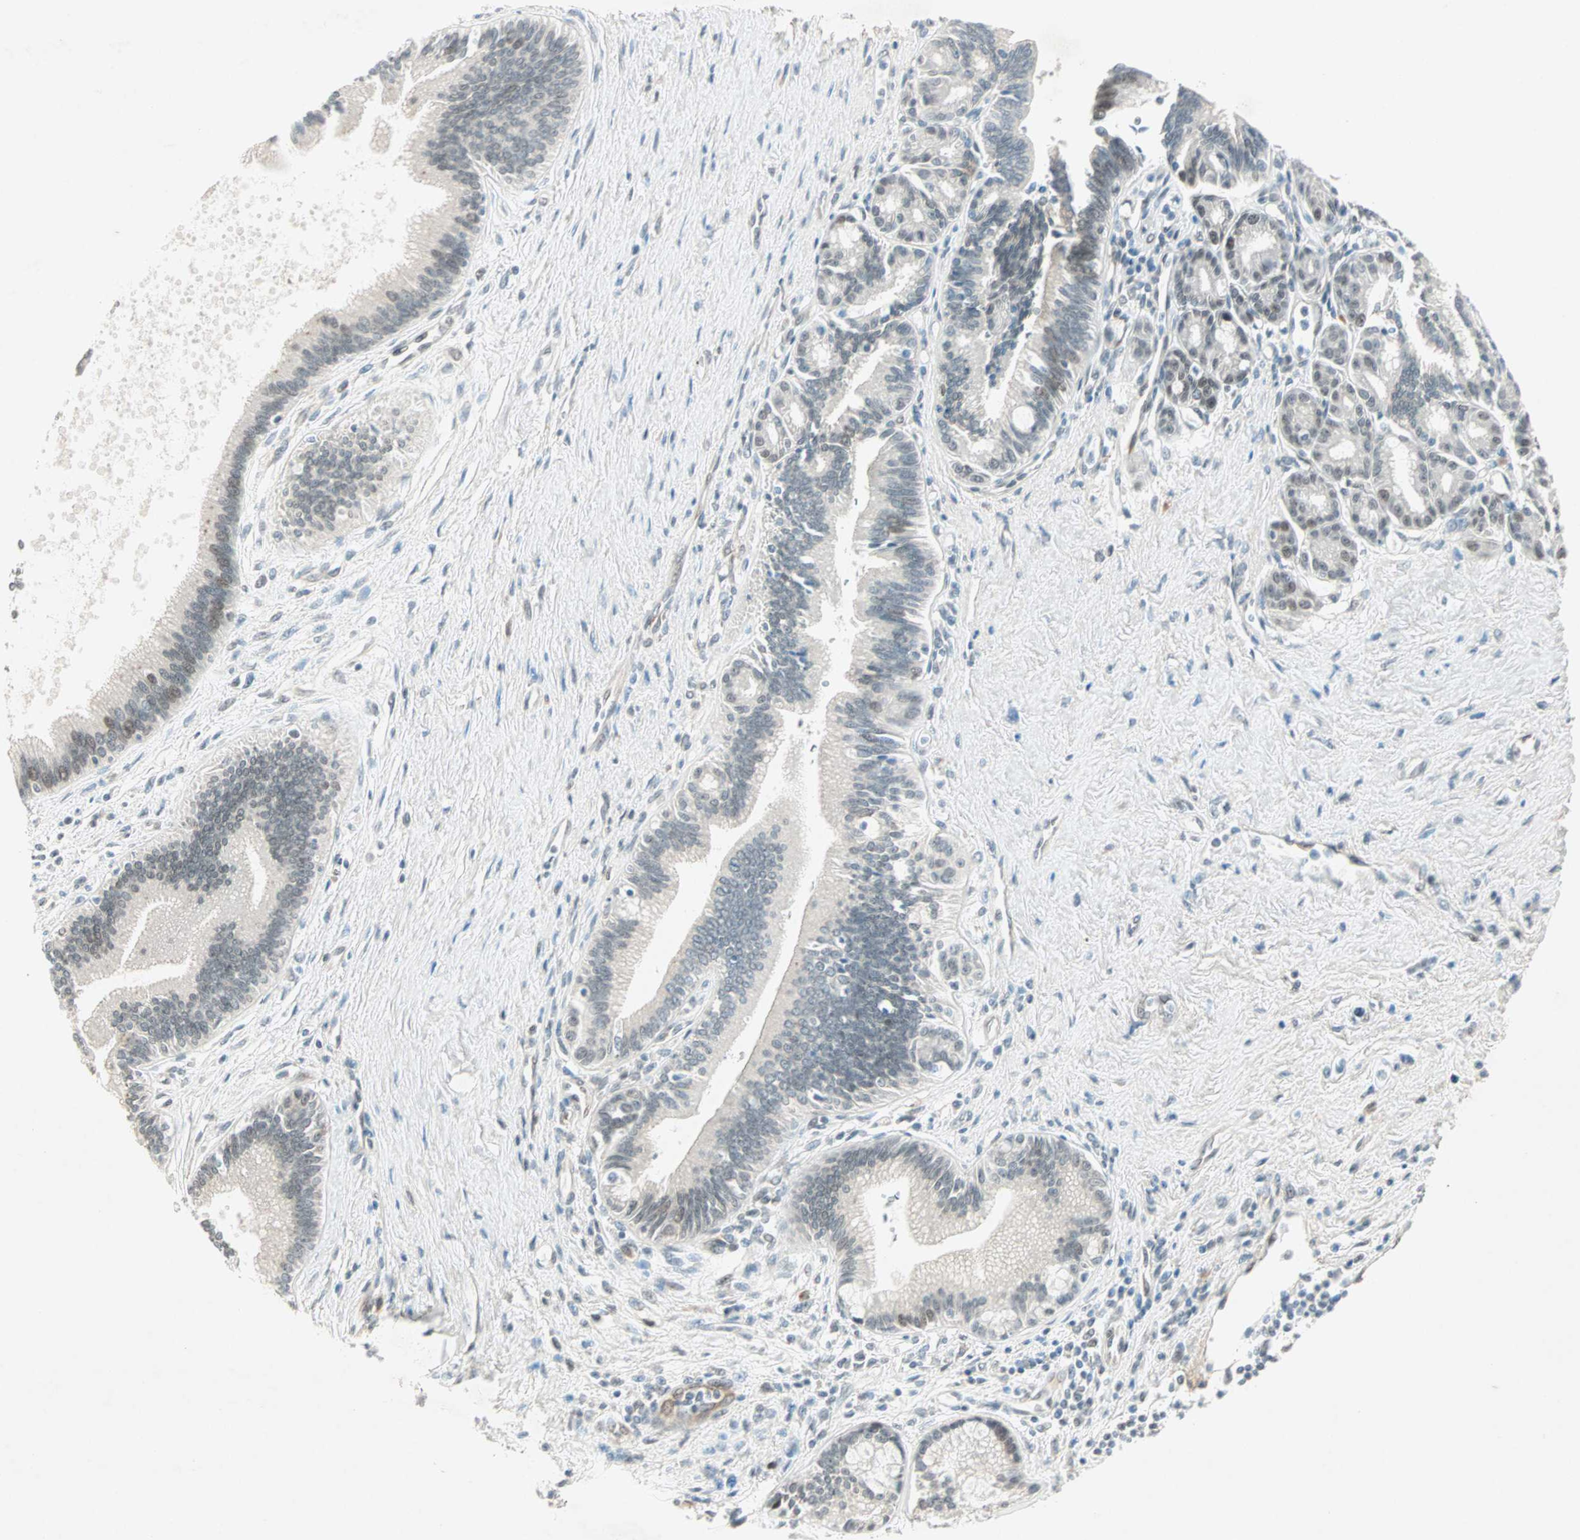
{"staining": {"intensity": "weak", "quantity": ">75%", "location": "cytoplasmic/membranous,nuclear"}, "tissue": "pancreatic cancer", "cell_type": "Tumor cells", "image_type": "cancer", "snomed": [{"axis": "morphology", "description": "Adenocarcinoma, NOS"}, {"axis": "topography", "description": "Pancreas"}], "caption": "Tumor cells show weak cytoplasmic/membranous and nuclear staining in about >75% of cells in pancreatic adenocarcinoma.", "gene": "ZNF37A", "patient": {"sex": "male", "age": 59}}